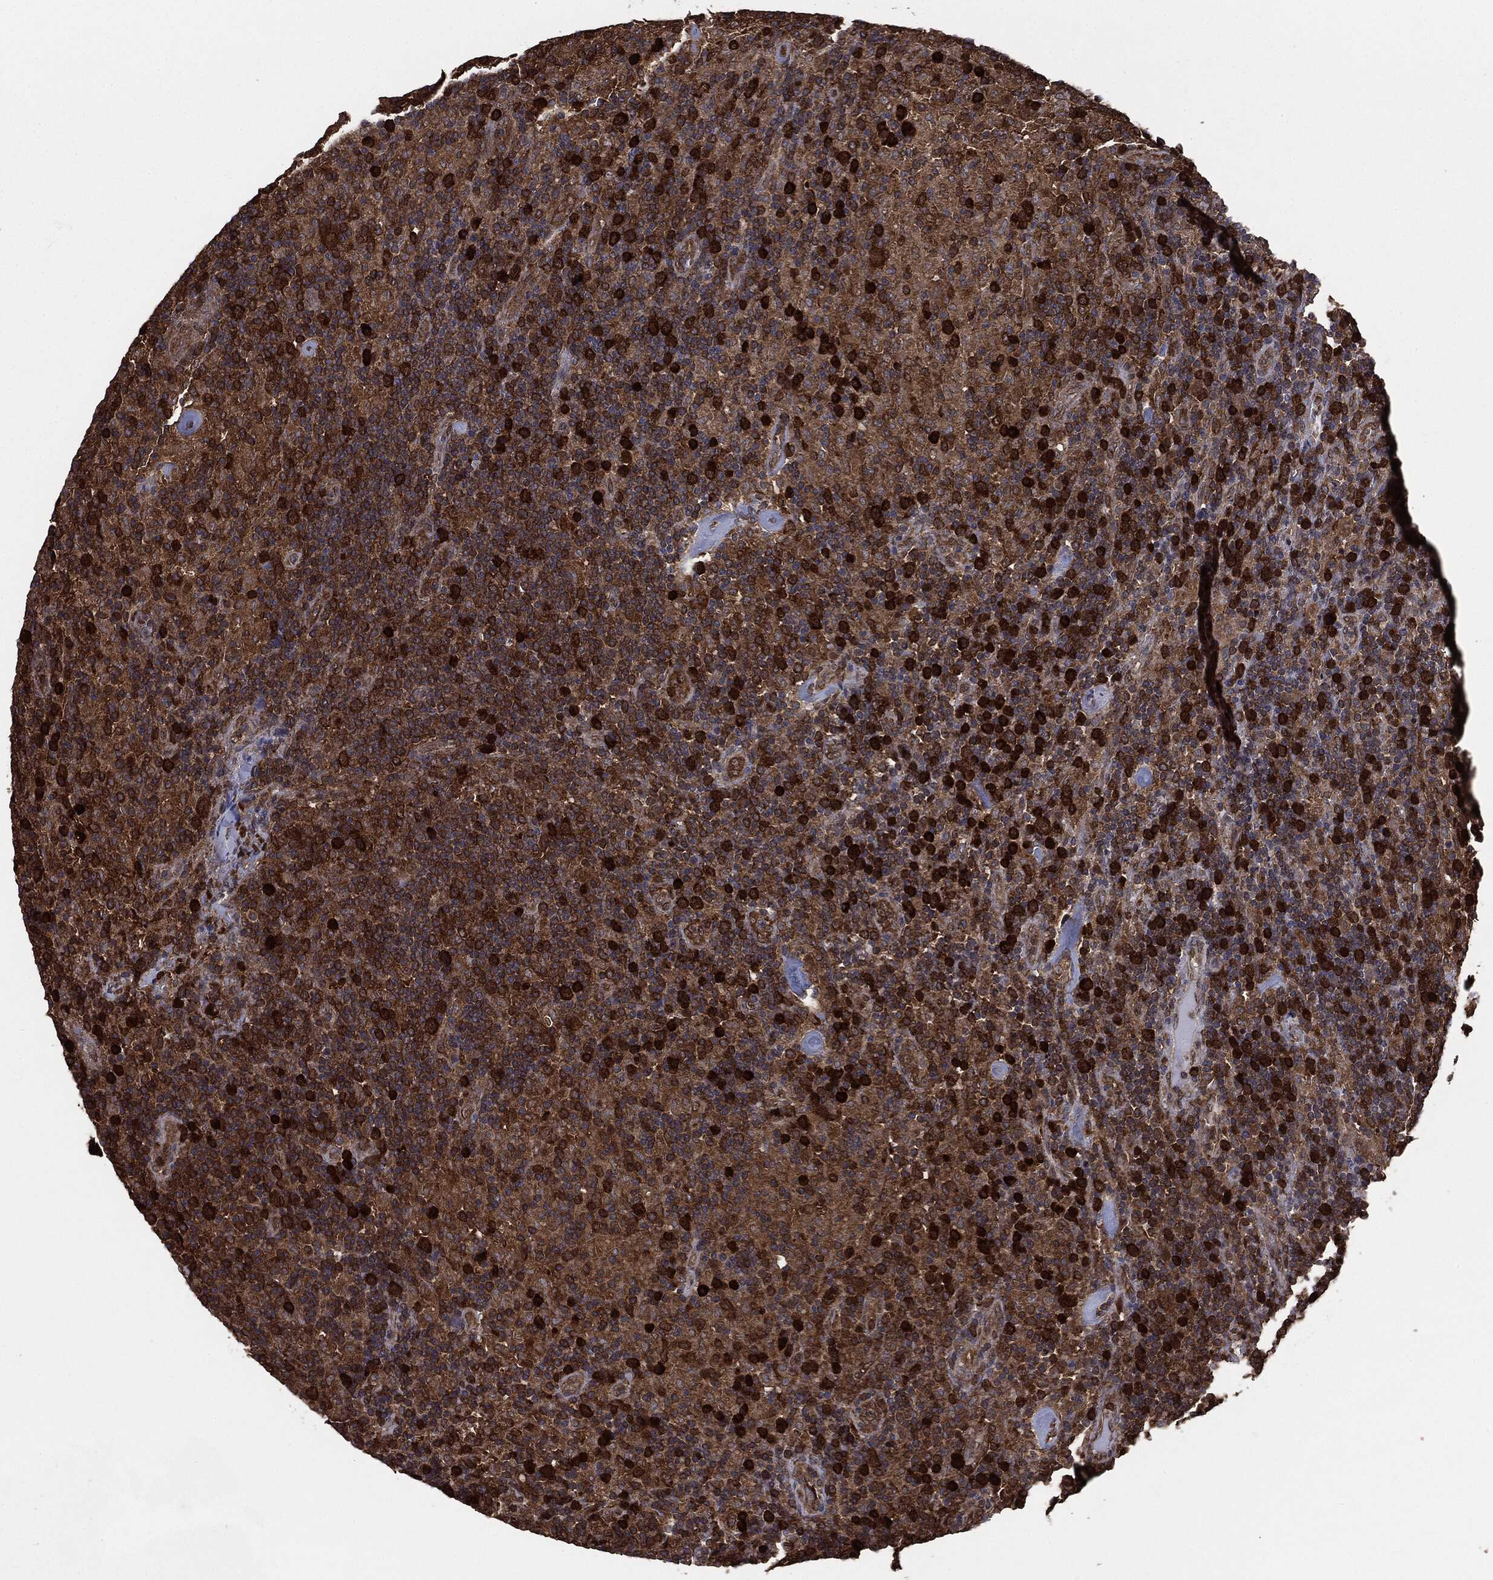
{"staining": {"intensity": "strong", "quantity": "25%-75%", "location": "cytoplasmic/membranous"}, "tissue": "lymphoma", "cell_type": "Tumor cells", "image_type": "cancer", "snomed": [{"axis": "morphology", "description": "Hodgkin's disease, NOS"}, {"axis": "topography", "description": "Lymph node"}], "caption": "Immunohistochemistry (DAB (3,3'-diaminobenzidine)) staining of human Hodgkin's disease displays strong cytoplasmic/membranous protein expression in about 25%-75% of tumor cells. The protein is shown in brown color, while the nuclei are stained blue.", "gene": "NME1", "patient": {"sex": "male", "age": 70}}